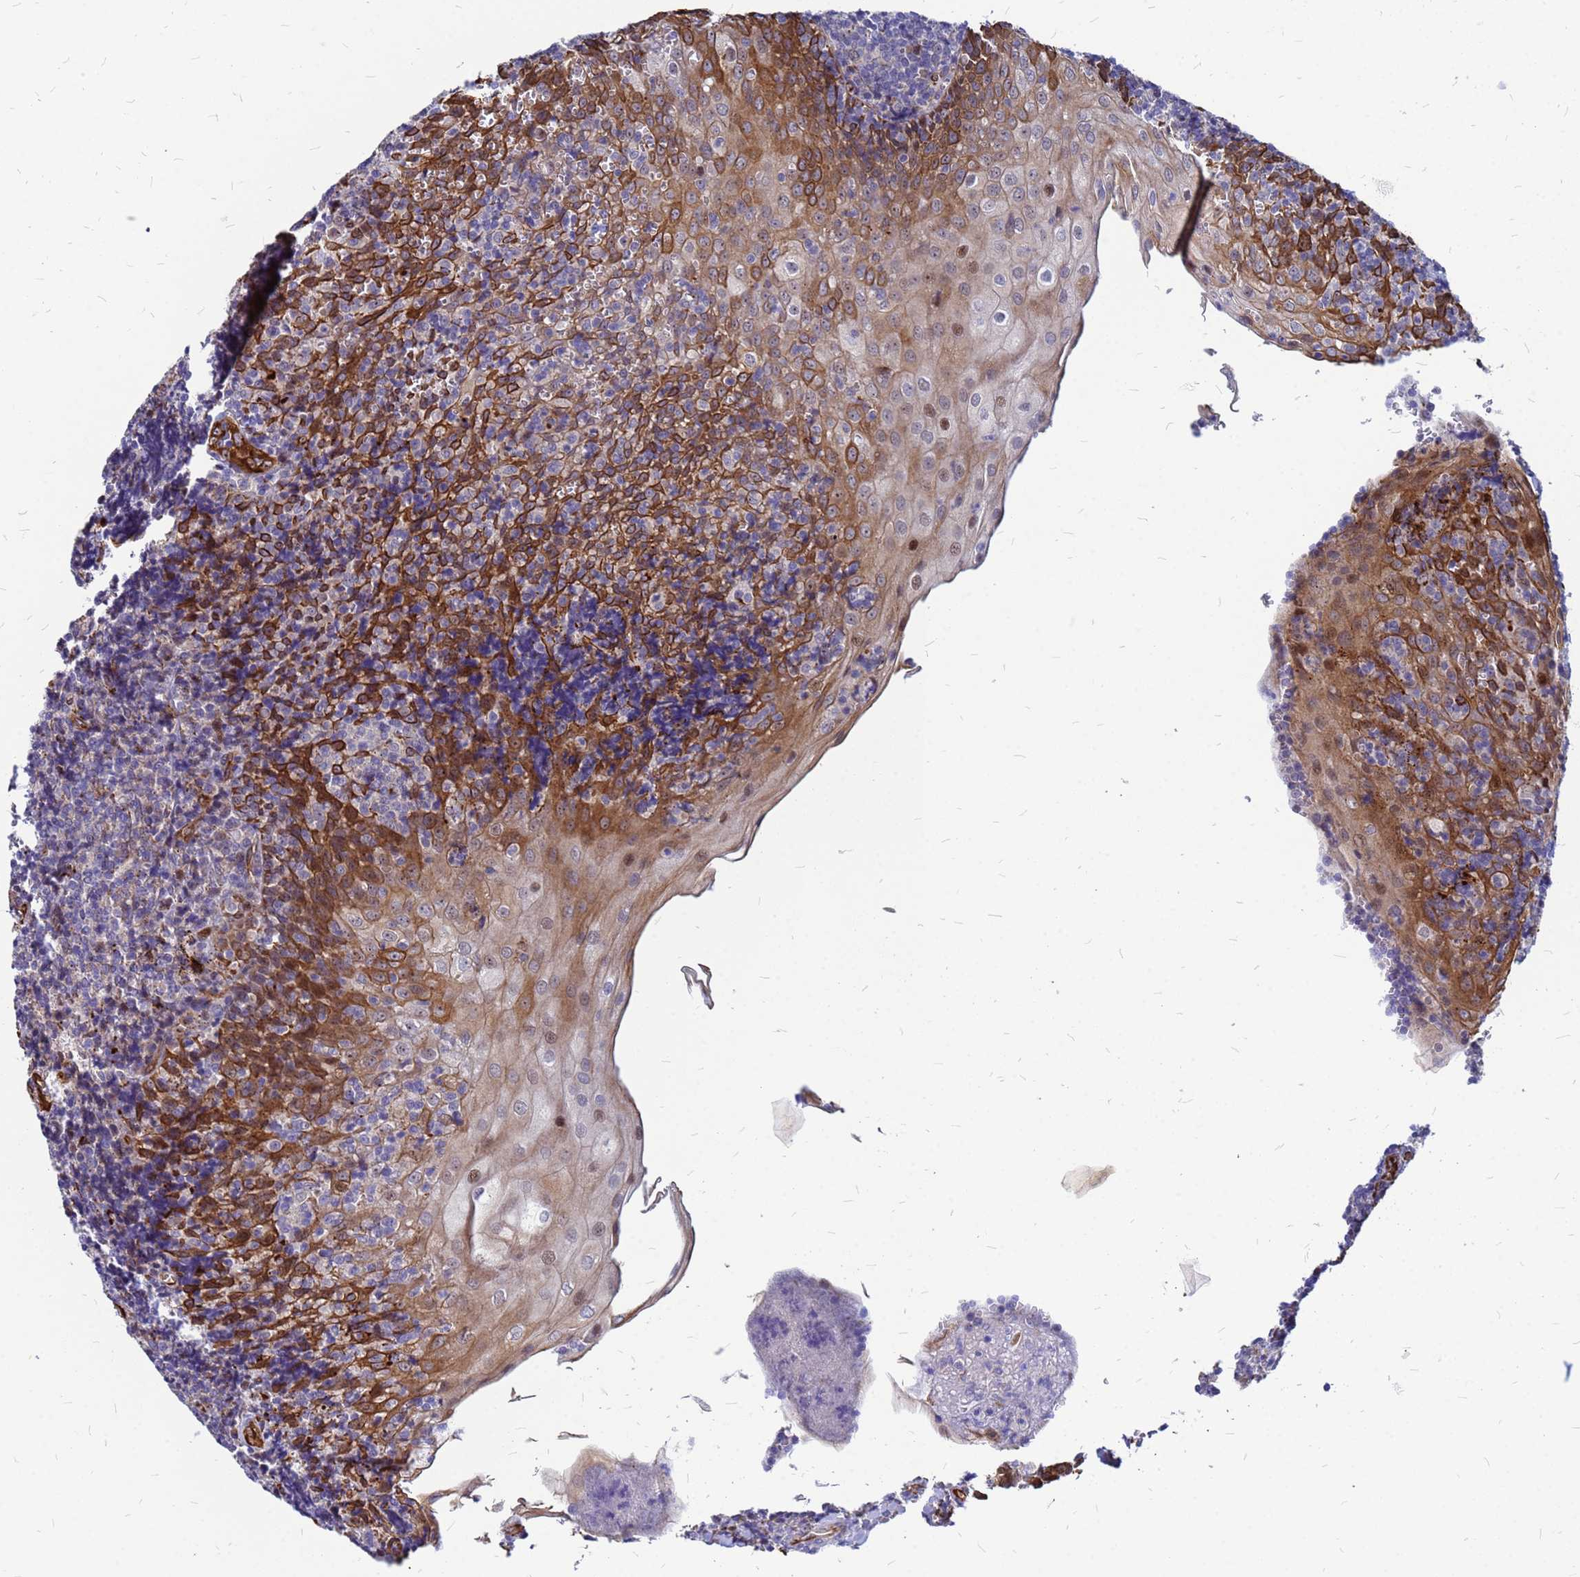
{"staining": {"intensity": "negative", "quantity": "none", "location": "none"}, "tissue": "tonsil", "cell_type": "Germinal center cells", "image_type": "normal", "snomed": [{"axis": "morphology", "description": "Normal tissue, NOS"}, {"axis": "topography", "description": "Tonsil"}], "caption": "Immunohistochemistry (IHC) of unremarkable human tonsil demonstrates no staining in germinal center cells.", "gene": "NOSTRIN", "patient": {"sex": "male", "age": 27}}